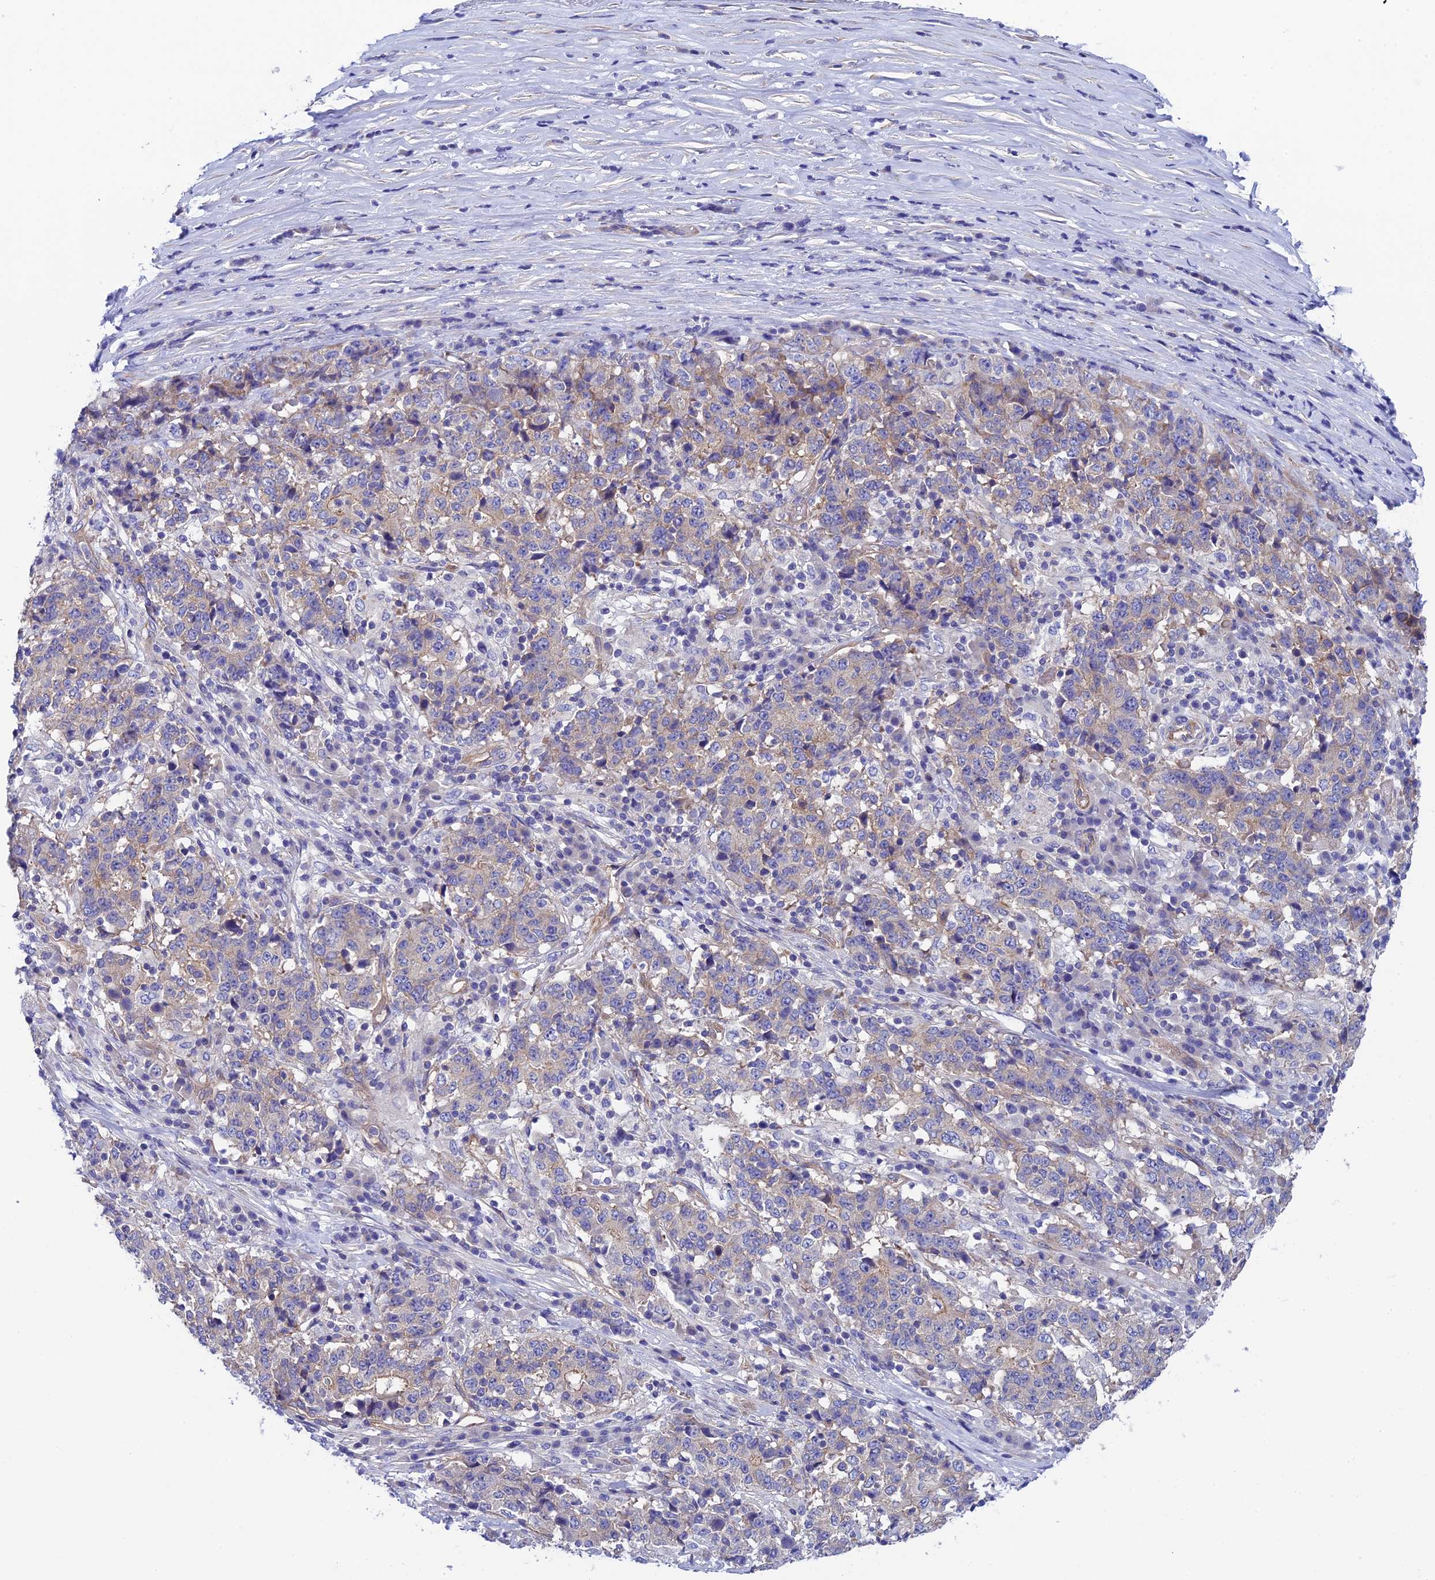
{"staining": {"intensity": "negative", "quantity": "none", "location": "none"}, "tissue": "stomach cancer", "cell_type": "Tumor cells", "image_type": "cancer", "snomed": [{"axis": "morphology", "description": "Adenocarcinoma, NOS"}, {"axis": "topography", "description": "Stomach"}], "caption": "Tumor cells show no significant expression in adenocarcinoma (stomach).", "gene": "PPFIA3", "patient": {"sex": "male", "age": 59}}